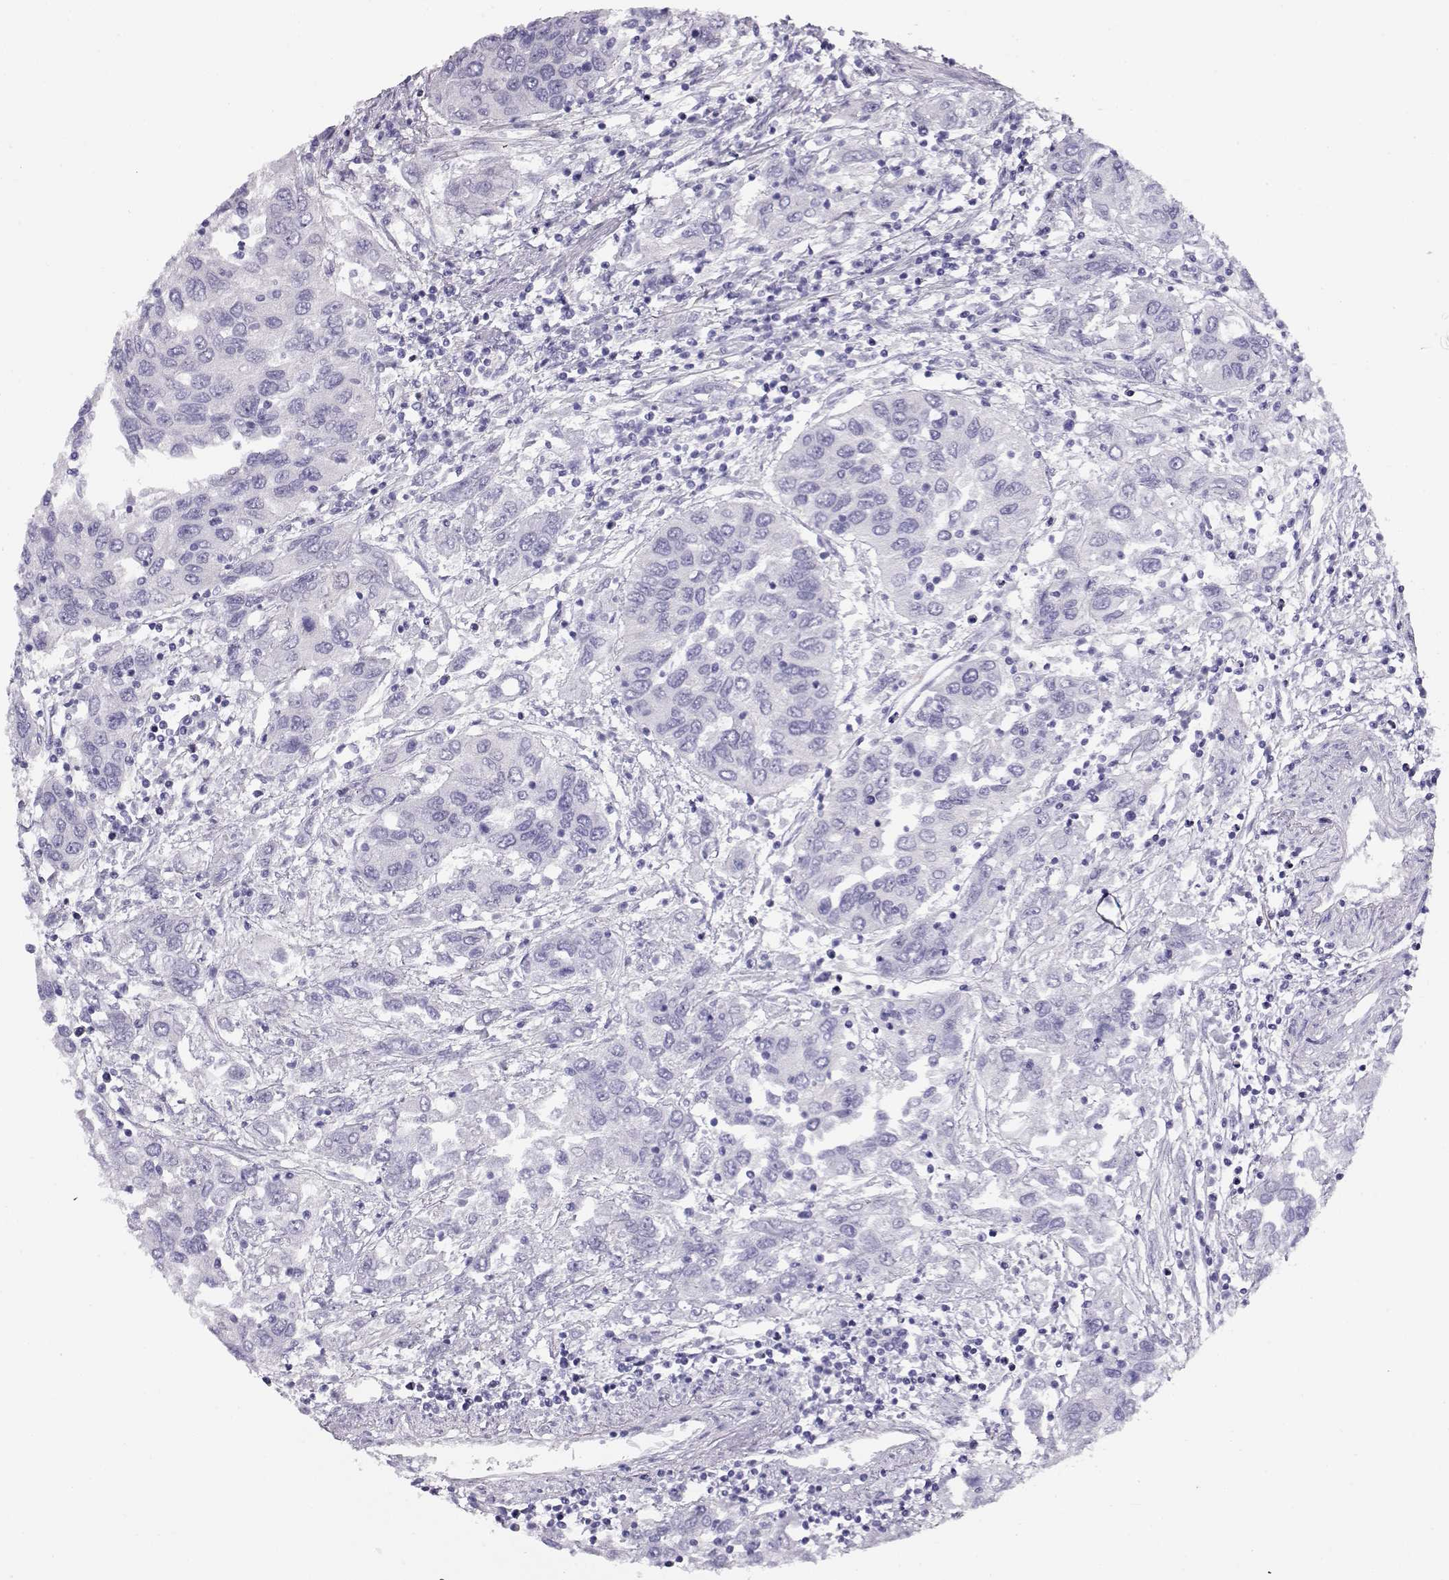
{"staining": {"intensity": "negative", "quantity": "none", "location": "none"}, "tissue": "urothelial cancer", "cell_type": "Tumor cells", "image_type": "cancer", "snomed": [{"axis": "morphology", "description": "Urothelial carcinoma, High grade"}, {"axis": "topography", "description": "Urinary bladder"}], "caption": "Human urothelial cancer stained for a protein using immunohistochemistry (IHC) displays no expression in tumor cells.", "gene": "CRX", "patient": {"sex": "male", "age": 76}}